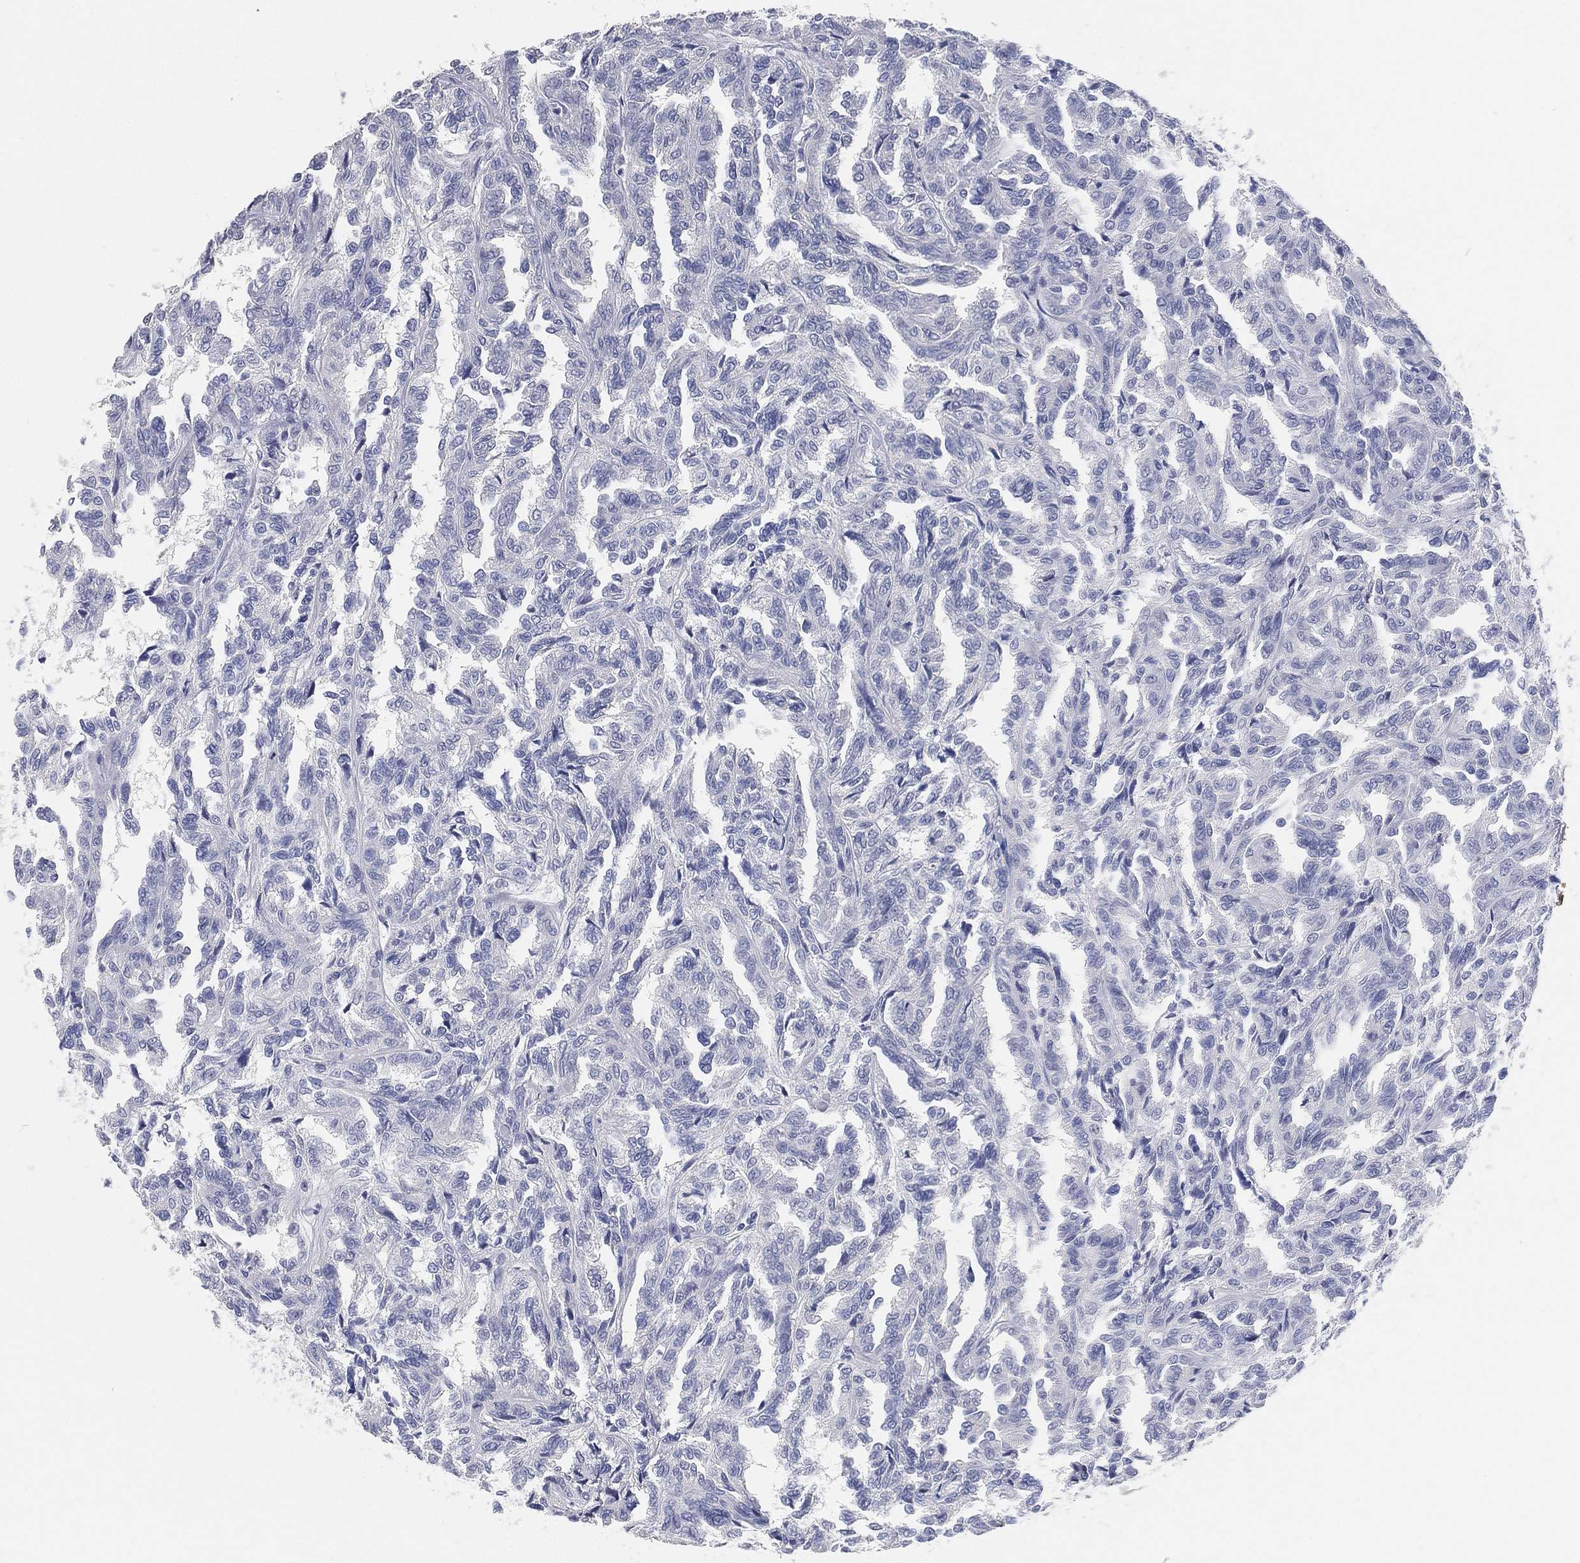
{"staining": {"intensity": "negative", "quantity": "none", "location": "none"}, "tissue": "renal cancer", "cell_type": "Tumor cells", "image_type": "cancer", "snomed": [{"axis": "morphology", "description": "Adenocarcinoma, NOS"}, {"axis": "topography", "description": "Kidney"}], "caption": "Human renal cancer (adenocarcinoma) stained for a protein using immunohistochemistry exhibits no staining in tumor cells.", "gene": "FAM187B", "patient": {"sex": "male", "age": 79}}